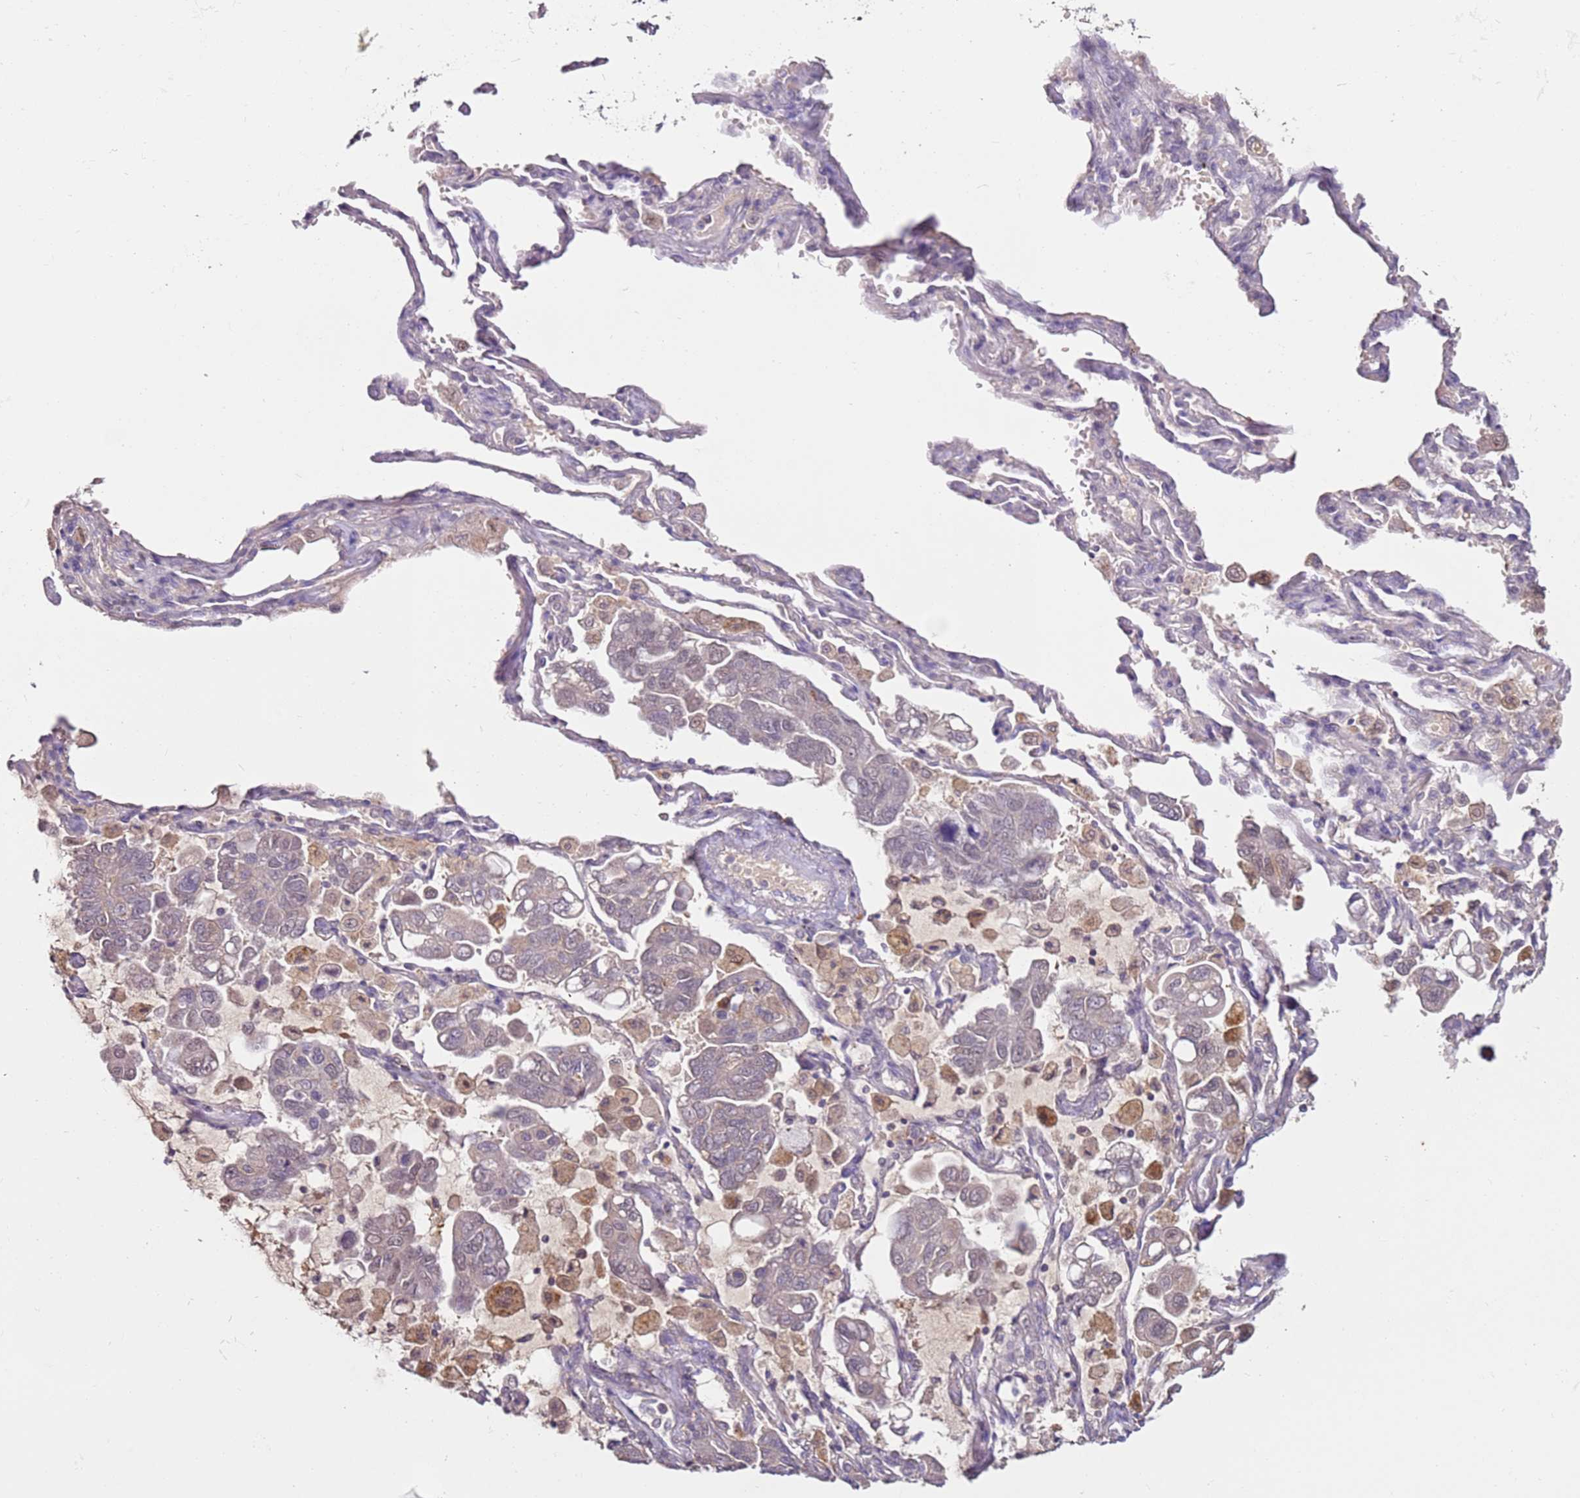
{"staining": {"intensity": "negative", "quantity": "none", "location": "none"}, "tissue": "lung cancer", "cell_type": "Tumor cells", "image_type": "cancer", "snomed": [{"axis": "morphology", "description": "Adenocarcinoma, NOS"}, {"axis": "topography", "description": "Lung"}], "caption": "This photomicrograph is of lung cancer (adenocarcinoma) stained with IHC to label a protein in brown with the nuclei are counter-stained blue. There is no expression in tumor cells. Brightfield microscopy of immunohistochemistry stained with DAB (3,3'-diaminobenzidine) (brown) and hematoxylin (blue), captured at high magnification.", "gene": "MDH1", "patient": {"sex": "male", "age": 64}}